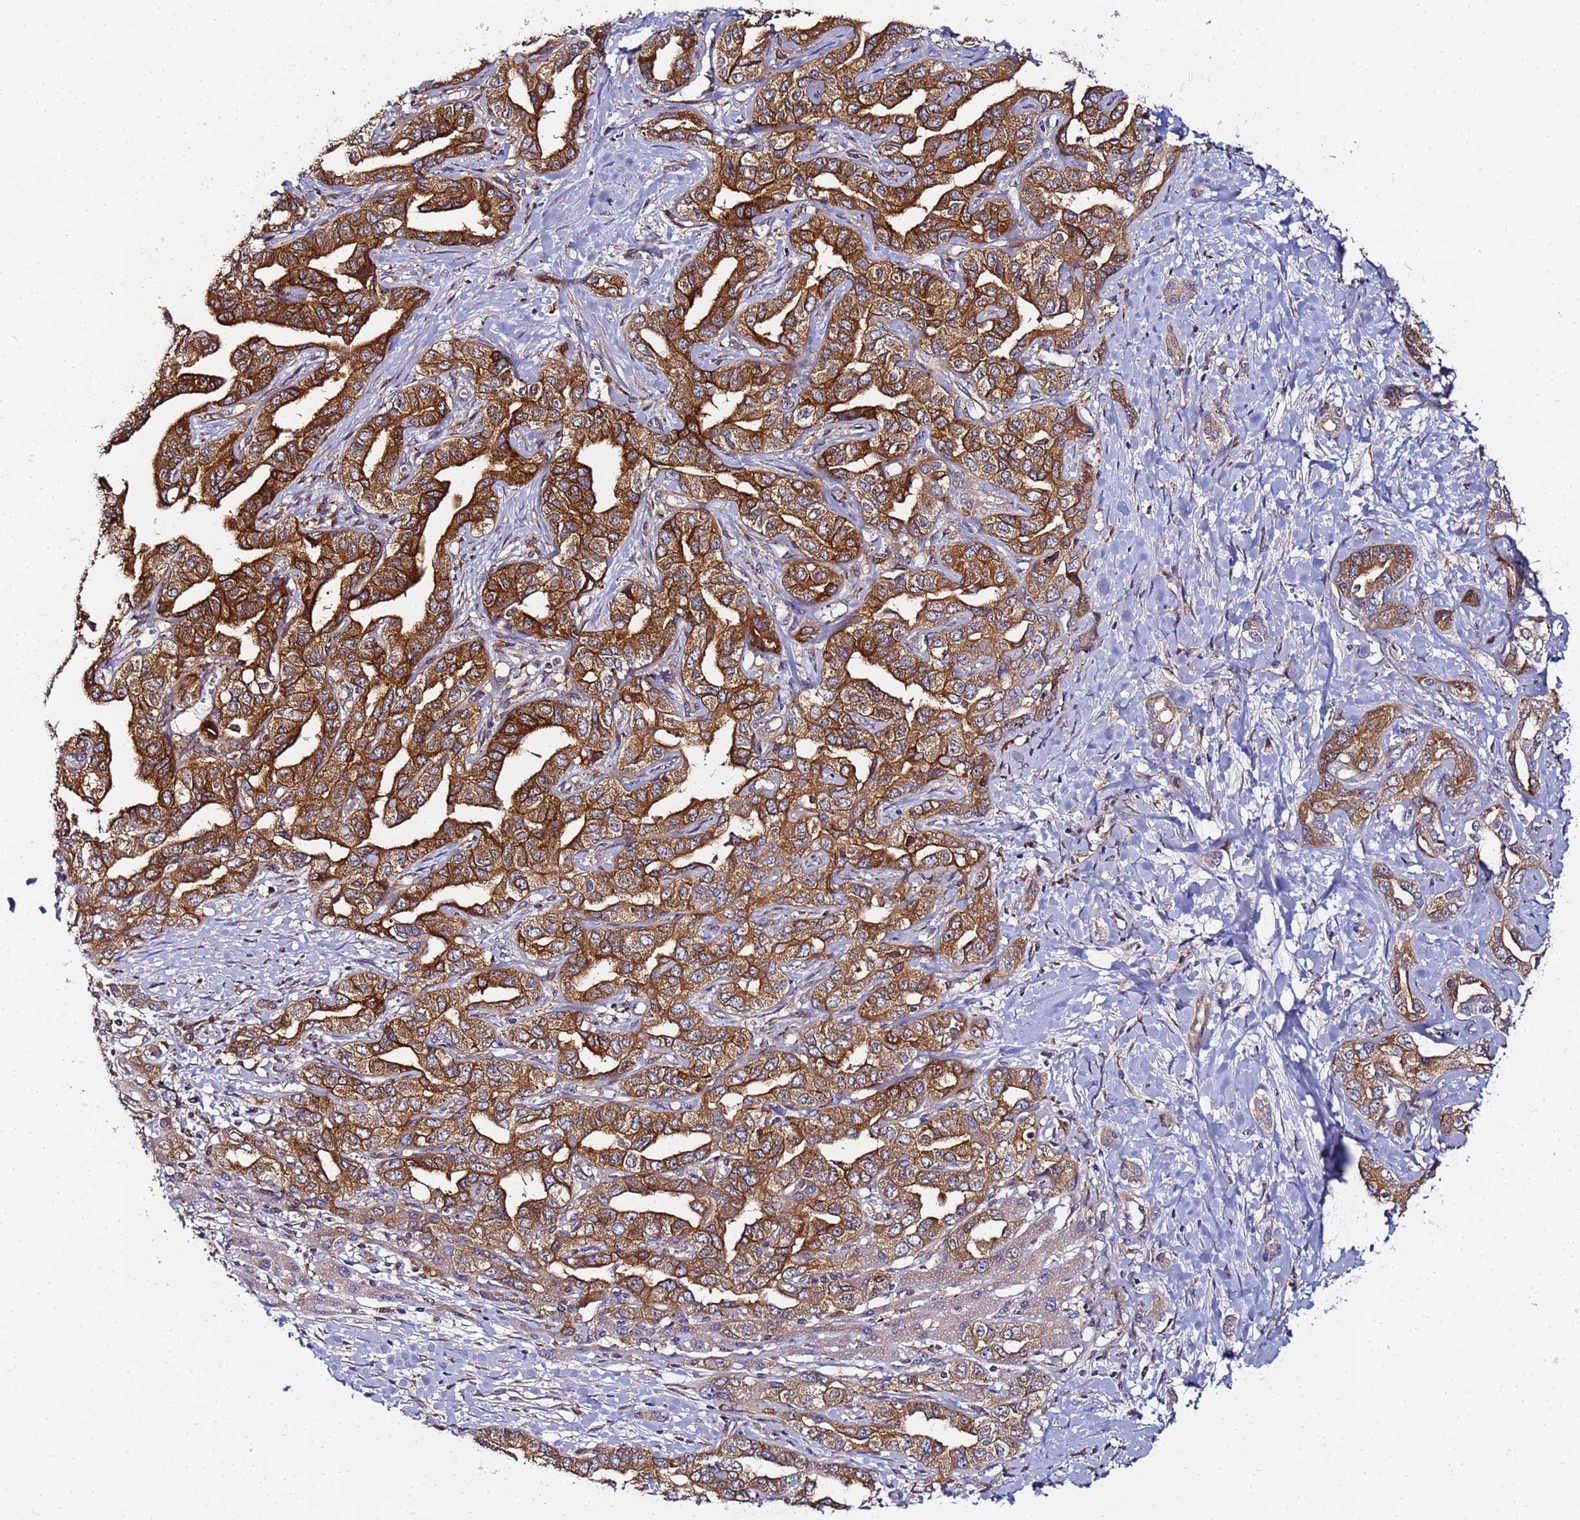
{"staining": {"intensity": "strong", "quantity": ">75%", "location": "cytoplasmic/membranous"}, "tissue": "liver cancer", "cell_type": "Tumor cells", "image_type": "cancer", "snomed": [{"axis": "morphology", "description": "Cholangiocarcinoma"}, {"axis": "topography", "description": "Liver"}], "caption": "A brown stain highlights strong cytoplasmic/membranous positivity of a protein in liver cancer (cholangiocarcinoma) tumor cells. Using DAB (3,3'-diaminobenzidine) (brown) and hematoxylin (blue) stains, captured at high magnification using brightfield microscopy.", "gene": "CHM", "patient": {"sex": "male", "age": 59}}